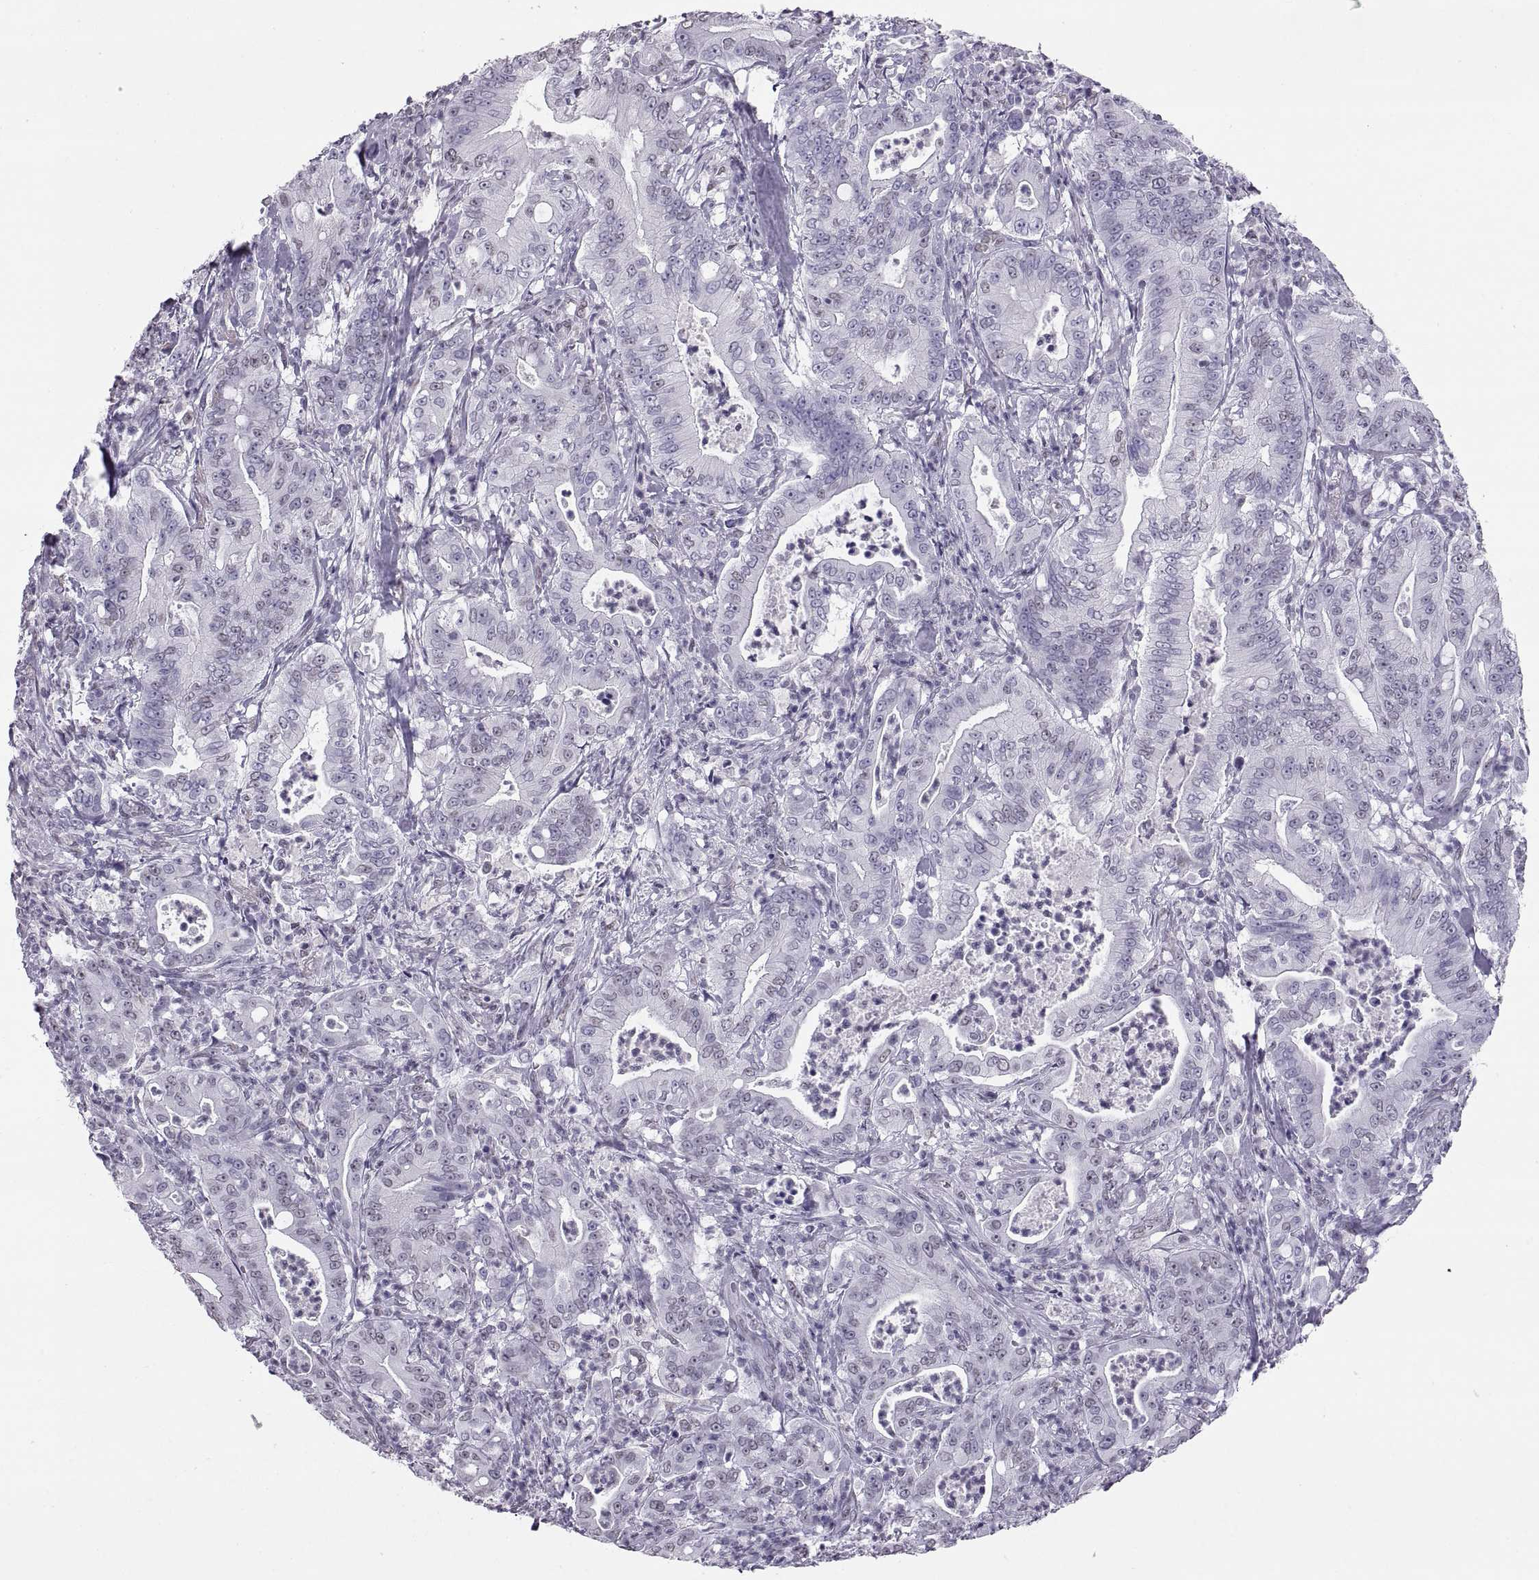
{"staining": {"intensity": "negative", "quantity": "none", "location": "none"}, "tissue": "pancreatic cancer", "cell_type": "Tumor cells", "image_type": "cancer", "snomed": [{"axis": "morphology", "description": "Adenocarcinoma, NOS"}, {"axis": "topography", "description": "Pancreas"}], "caption": "Immunohistochemistry micrograph of neoplastic tissue: pancreatic adenocarcinoma stained with DAB reveals no significant protein positivity in tumor cells.", "gene": "CARTPT", "patient": {"sex": "male", "age": 71}}